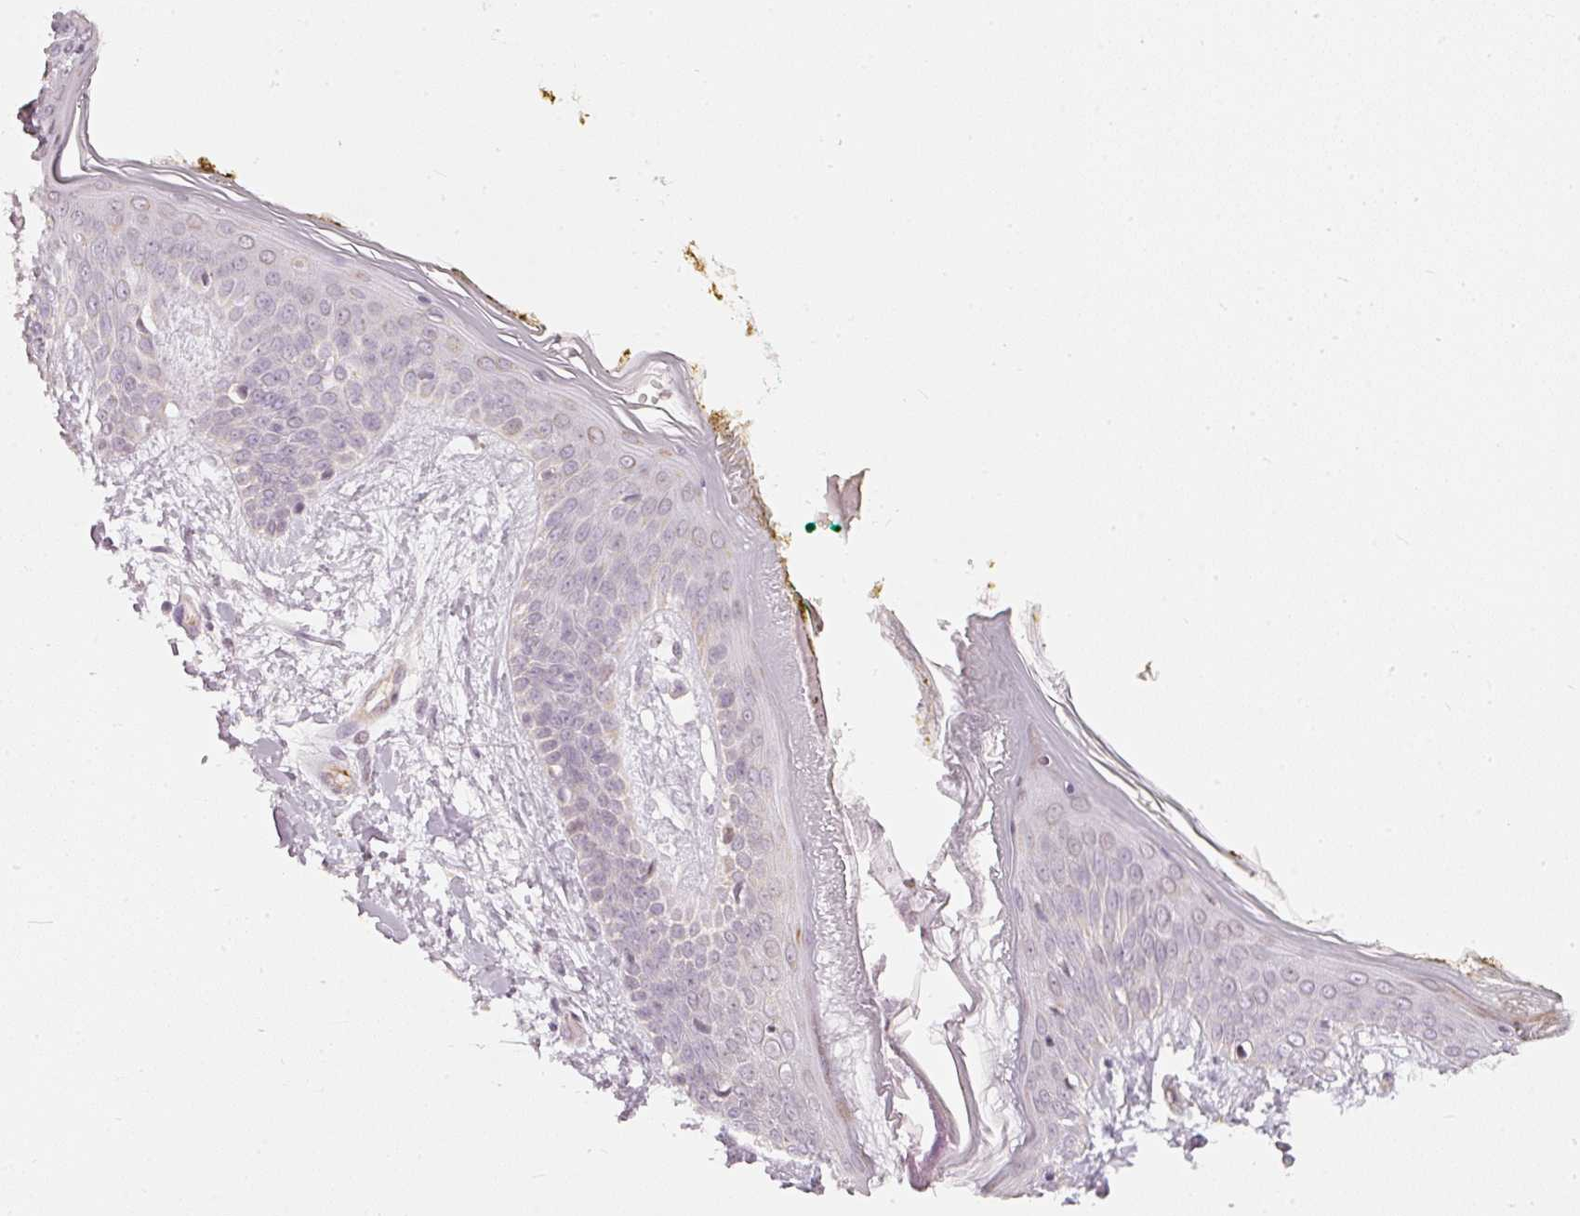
{"staining": {"intensity": "negative", "quantity": "none", "location": "none"}, "tissue": "skin", "cell_type": "Fibroblasts", "image_type": "normal", "snomed": [{"axis": "morphology", "description": "Normal tissue, NOS"}, {"axis": "topography", "description": "Skin"}], "caption": "A histopathology image of skin stained for a protein exhibits no brown staining in fibroblasts.", "gene": "NRDE2", "patient": {"sex": "female", "age": 34}}